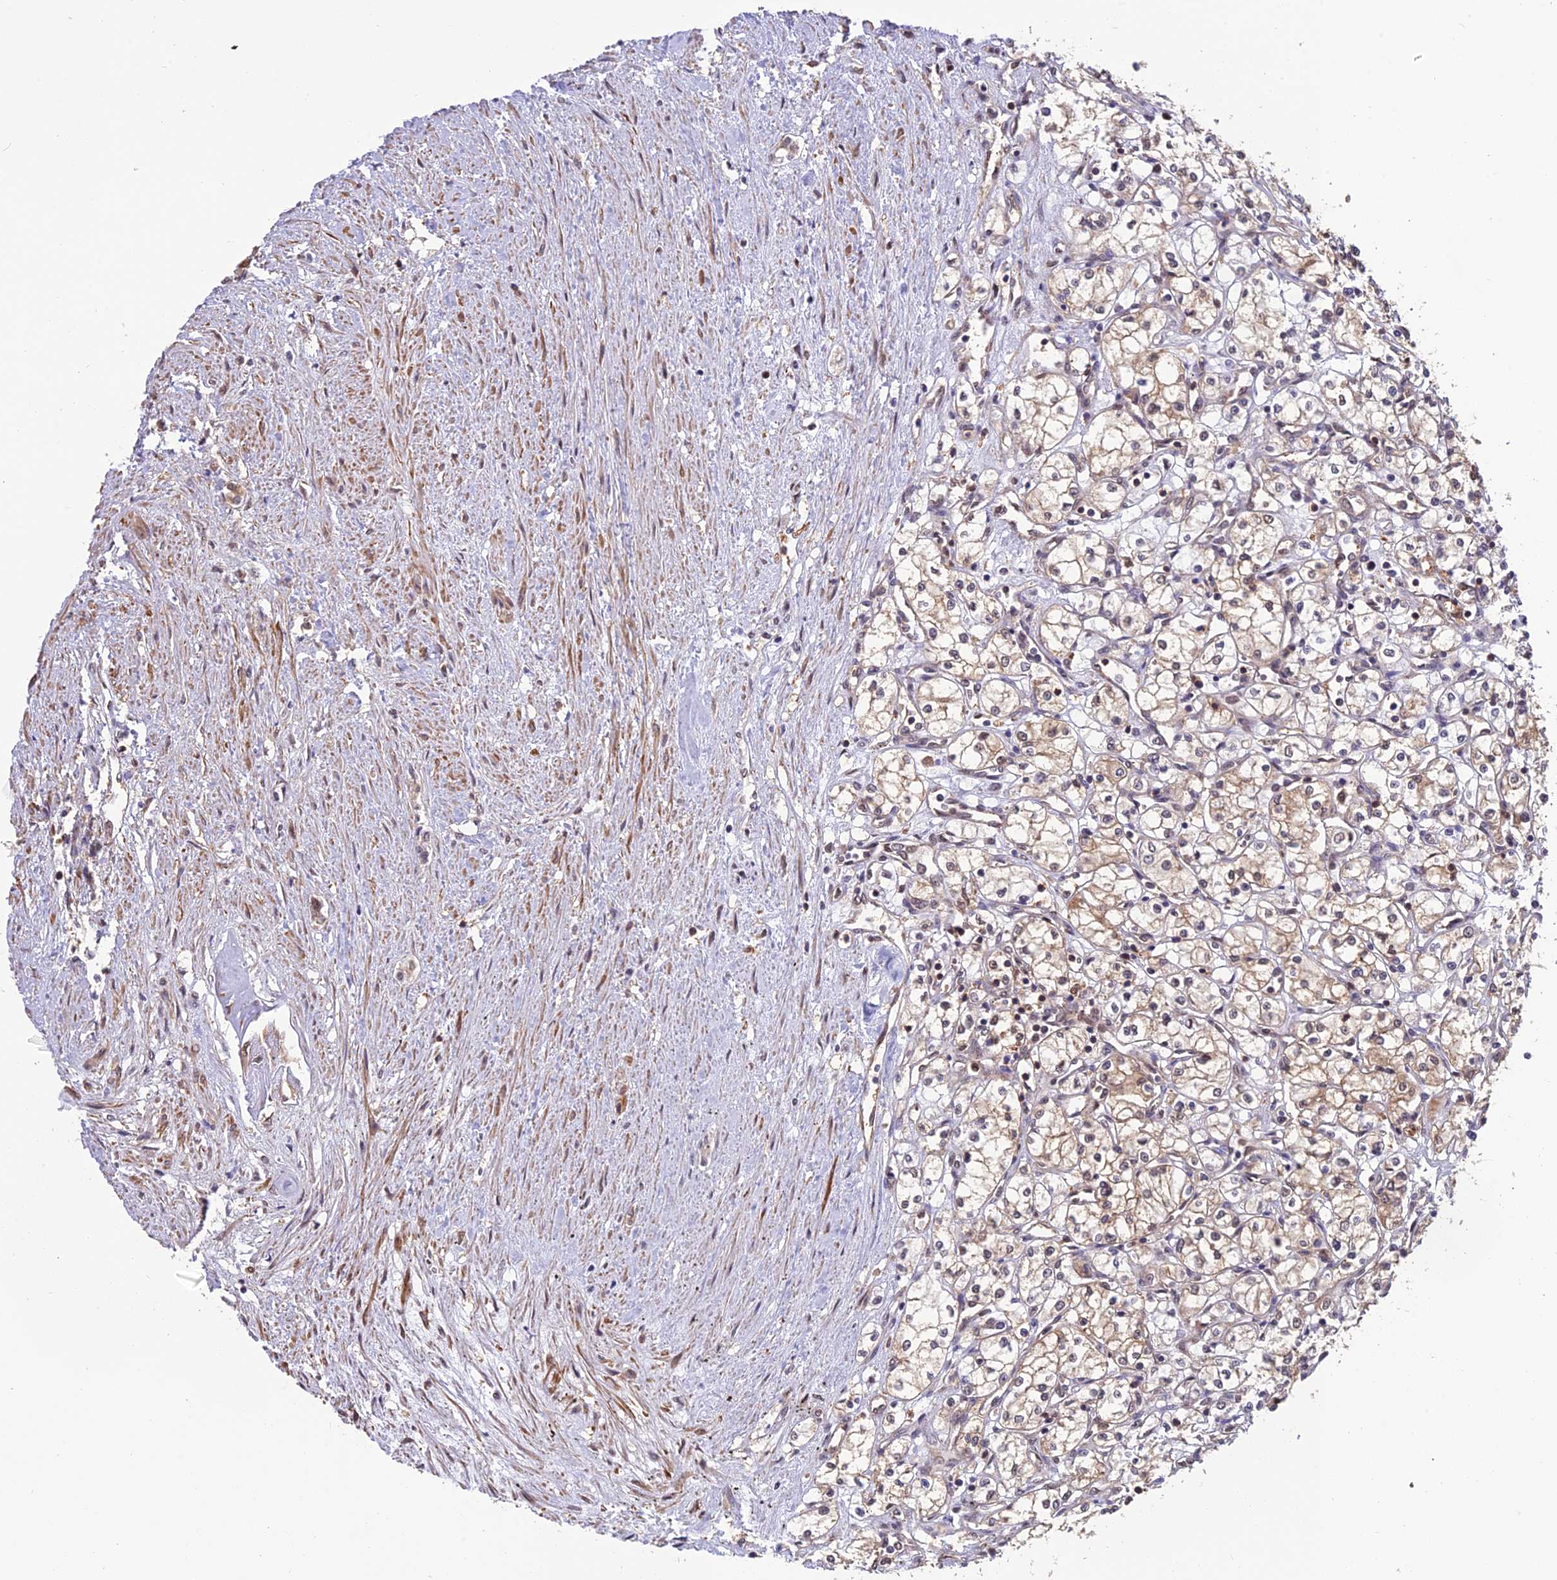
{"staining": {"intensity": "weak", "quantity": ">75%", "location": "cytoplasmic/membranous"}, "tissue": "renal cancer", "cell_type": "Tumor cells", "image_type": "cancer", "snomed": [{"axis": "morphology", "description": "Adenocarcinoma, NOS"}, {"axis": "topography", "description": "Kidney"}], "caption": "The histopathology image shows staining of renal cancer (adenocarcinoma), revealing weak cytoplasmic/membranous protein expression (brown color) within tumor cells.", "gene": "PSMB3", "patient": {"sex": "male", "age": 59}}